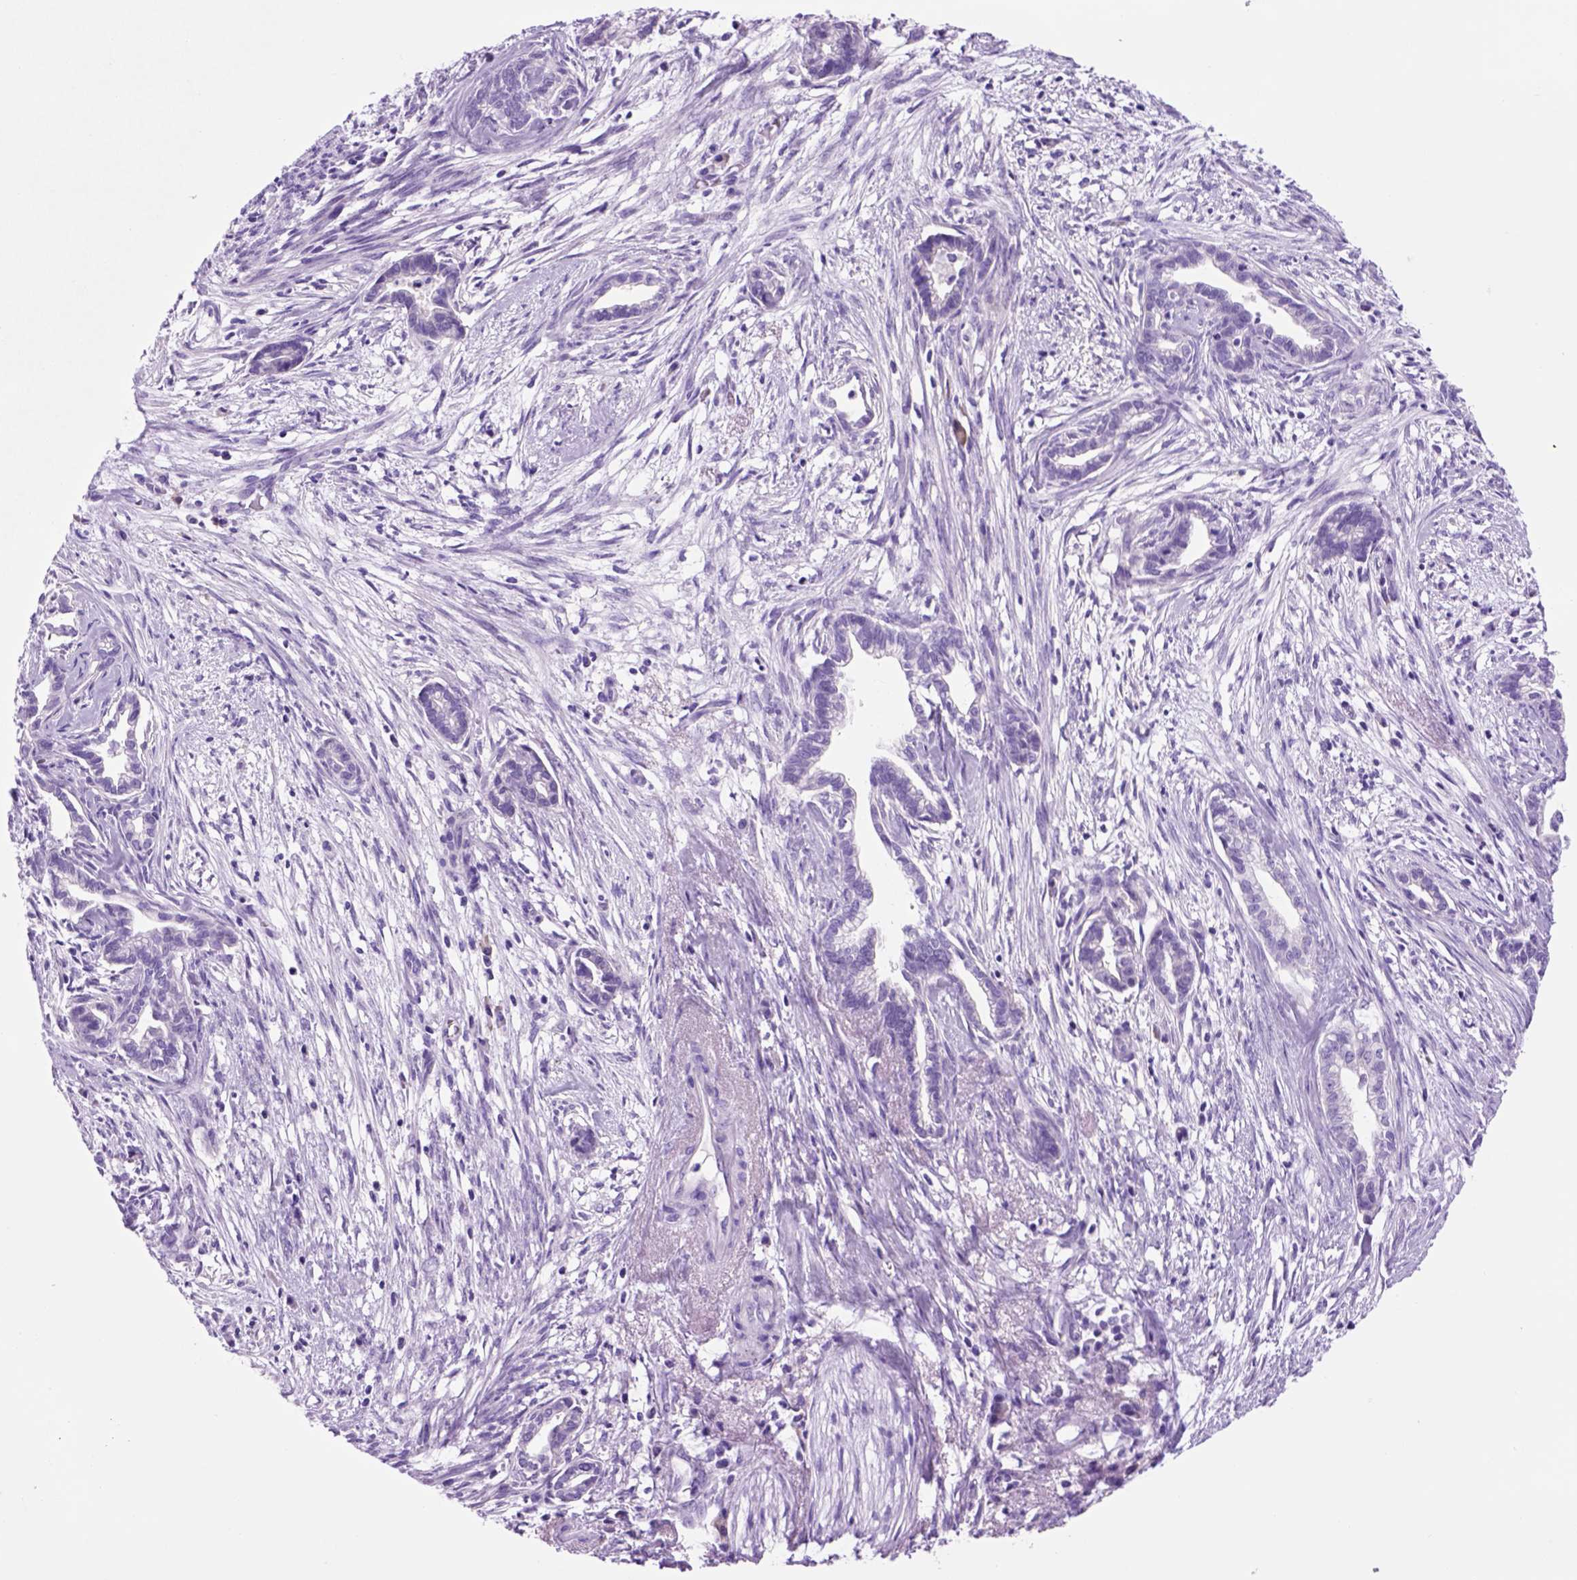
{"staining": {"intensity": "negative", "quantity": "none", "location": "none"}, "tissue": "cervical cancer", "cell_type": "Tumor cells", "image_type": "cancer", "snomed": [{"axis": "morphology", "description": "Adenocarcinoma, NOS"}, {"axis": "topography", "description": "Cervix"}], "caption": "This is an IHC photomicrograph of cervical cancer (adenocarcinoma). There is no expression in tumor cells.", "gene": "HHIPL2", "patient": {"sex": "female", "age": 62}}